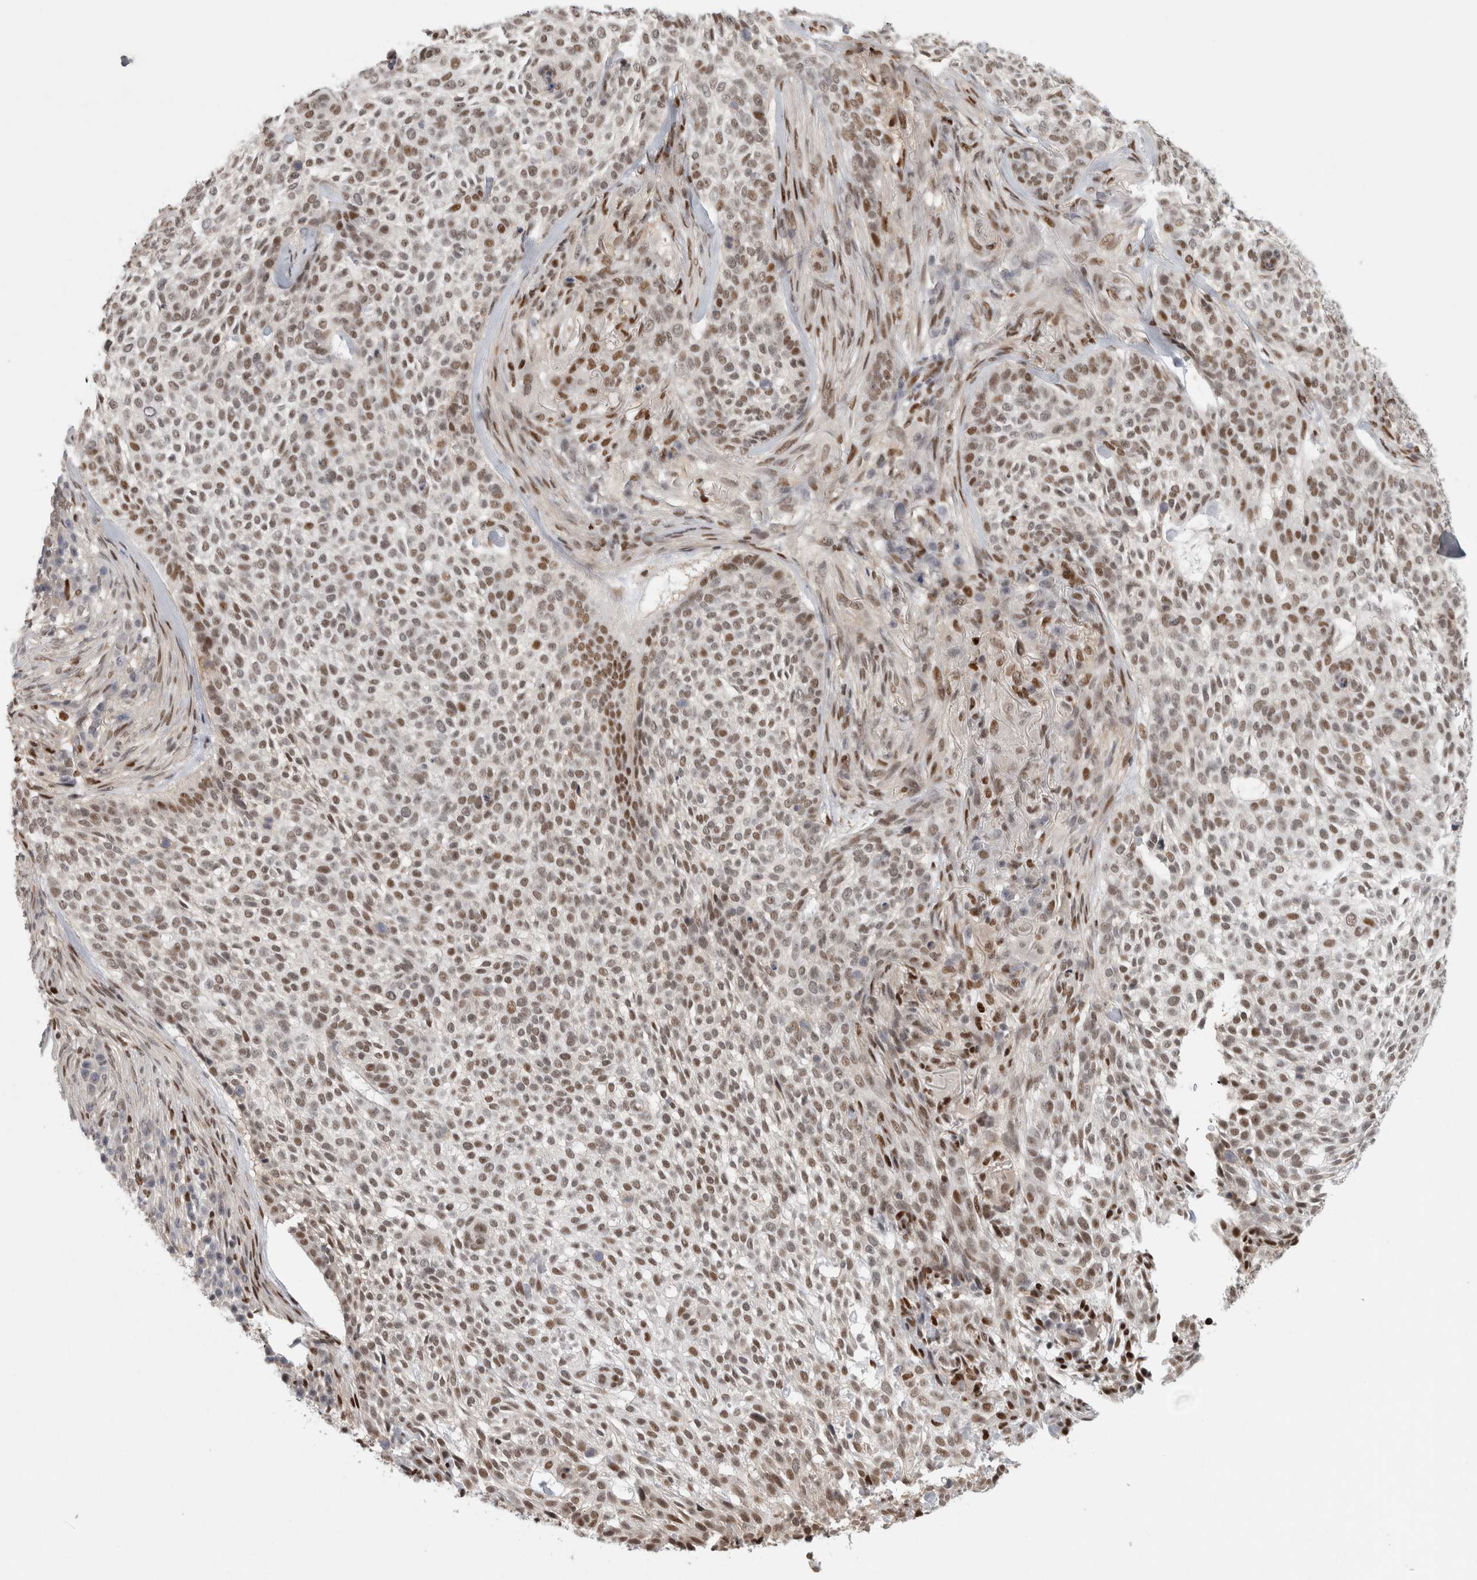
{"staining": {"intensity": "moderate", "quantity": "25%-75%", "location": "nuclear"}, "tissue": "skin cancer", "cell_type": "Tumor cells", "image_type": "cancer", "snomed": [{"axis": "morphology", "description": "Basal cell carcinoma"}, {"axis": "topography", "description": "Skin"}], "caption": "Immunohistochemistry (IHC) of skin basal cell carcinoma demonstrates medium levels of moderate nuclear staining in approximately 25%-75% of tumor cells. (DAB (3,3'-diaminobenzidine) IHC with brightfield microscopy, high magnification).", "gene": "SRARP", "patient": {"sex": "female", "age": 64}}